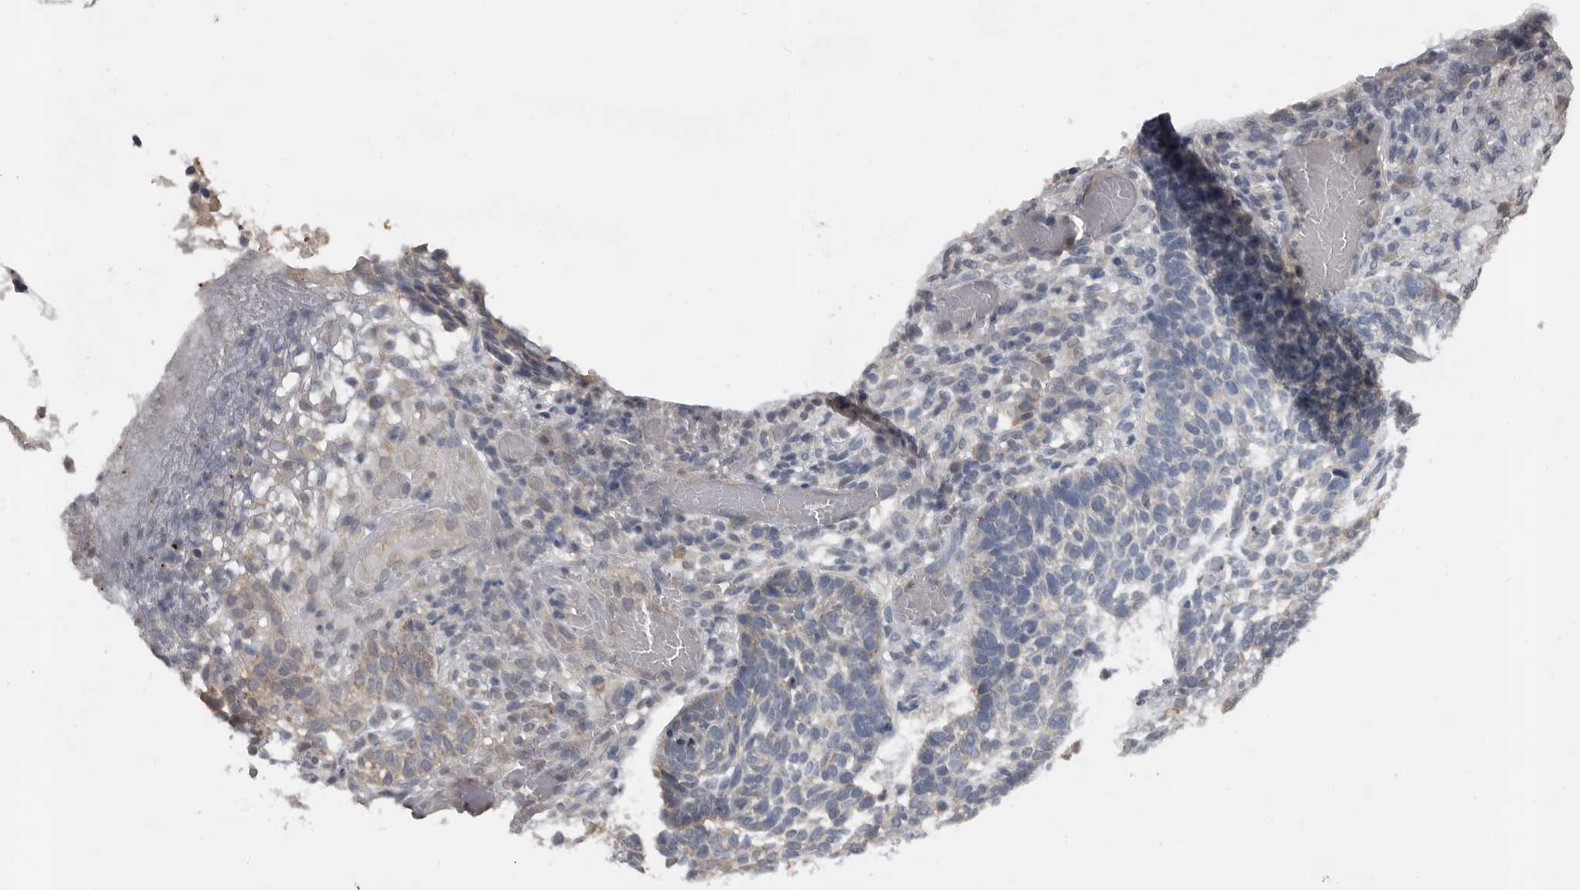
{"staining": {"intensity": "negative", "quantity": "none", "location": "none"}, "tissue": "skin cancer", "cell_type": "Tumor cells", "image_type": "cancer", "snomed": [{"axis": "morphology", "description": "Basal cell carcinoma"}, {"axis": "topography", "description": "Skin"}], "caption": "Immunohistochemical staining of human skin cancer (basal cell carcinoma) shows no significant positivity in tumor cells.", "gene": "MTF1", "patient": {"sex": "male", "age": 85}}